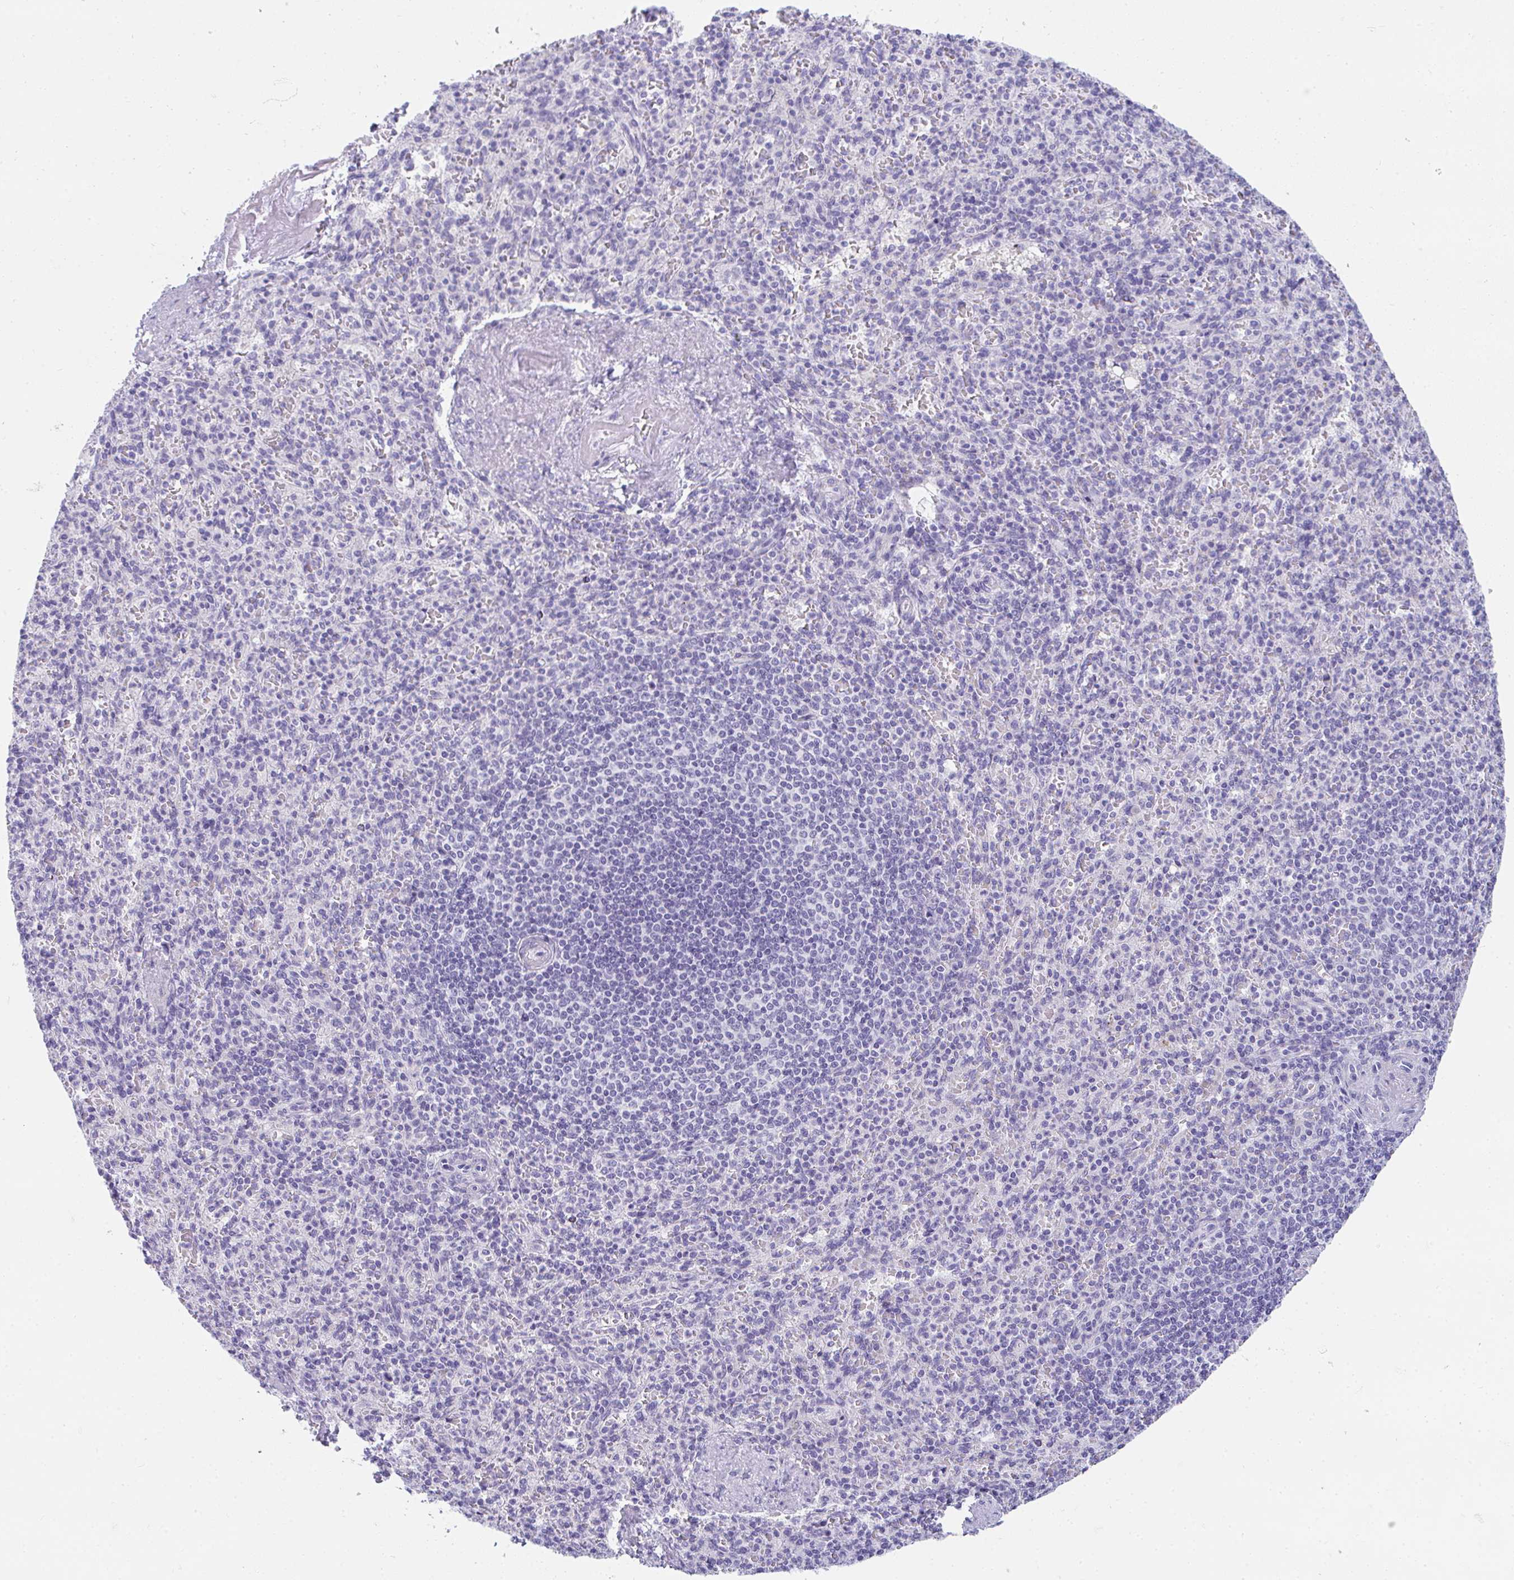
{"staining": {"intensity": "negative", "quantity": "none", "location": "none"}, "tissue": "spleen", "cell_type": "Cells in red pulp", "image_type": "normal", "snomed": [{"axis": "morphology", "description": "Normal tissue, NOS"}, {"axis": "topography", "description": "Spleen"}], "caption": "Cells in red pulp show no significant protein positivity in normal spleen. (DAB immunohistochemistry visualized using brightfield microscopy, high magnification).", "gene": "TTC30A", "patient": {"sex": "female", "age": 74}}